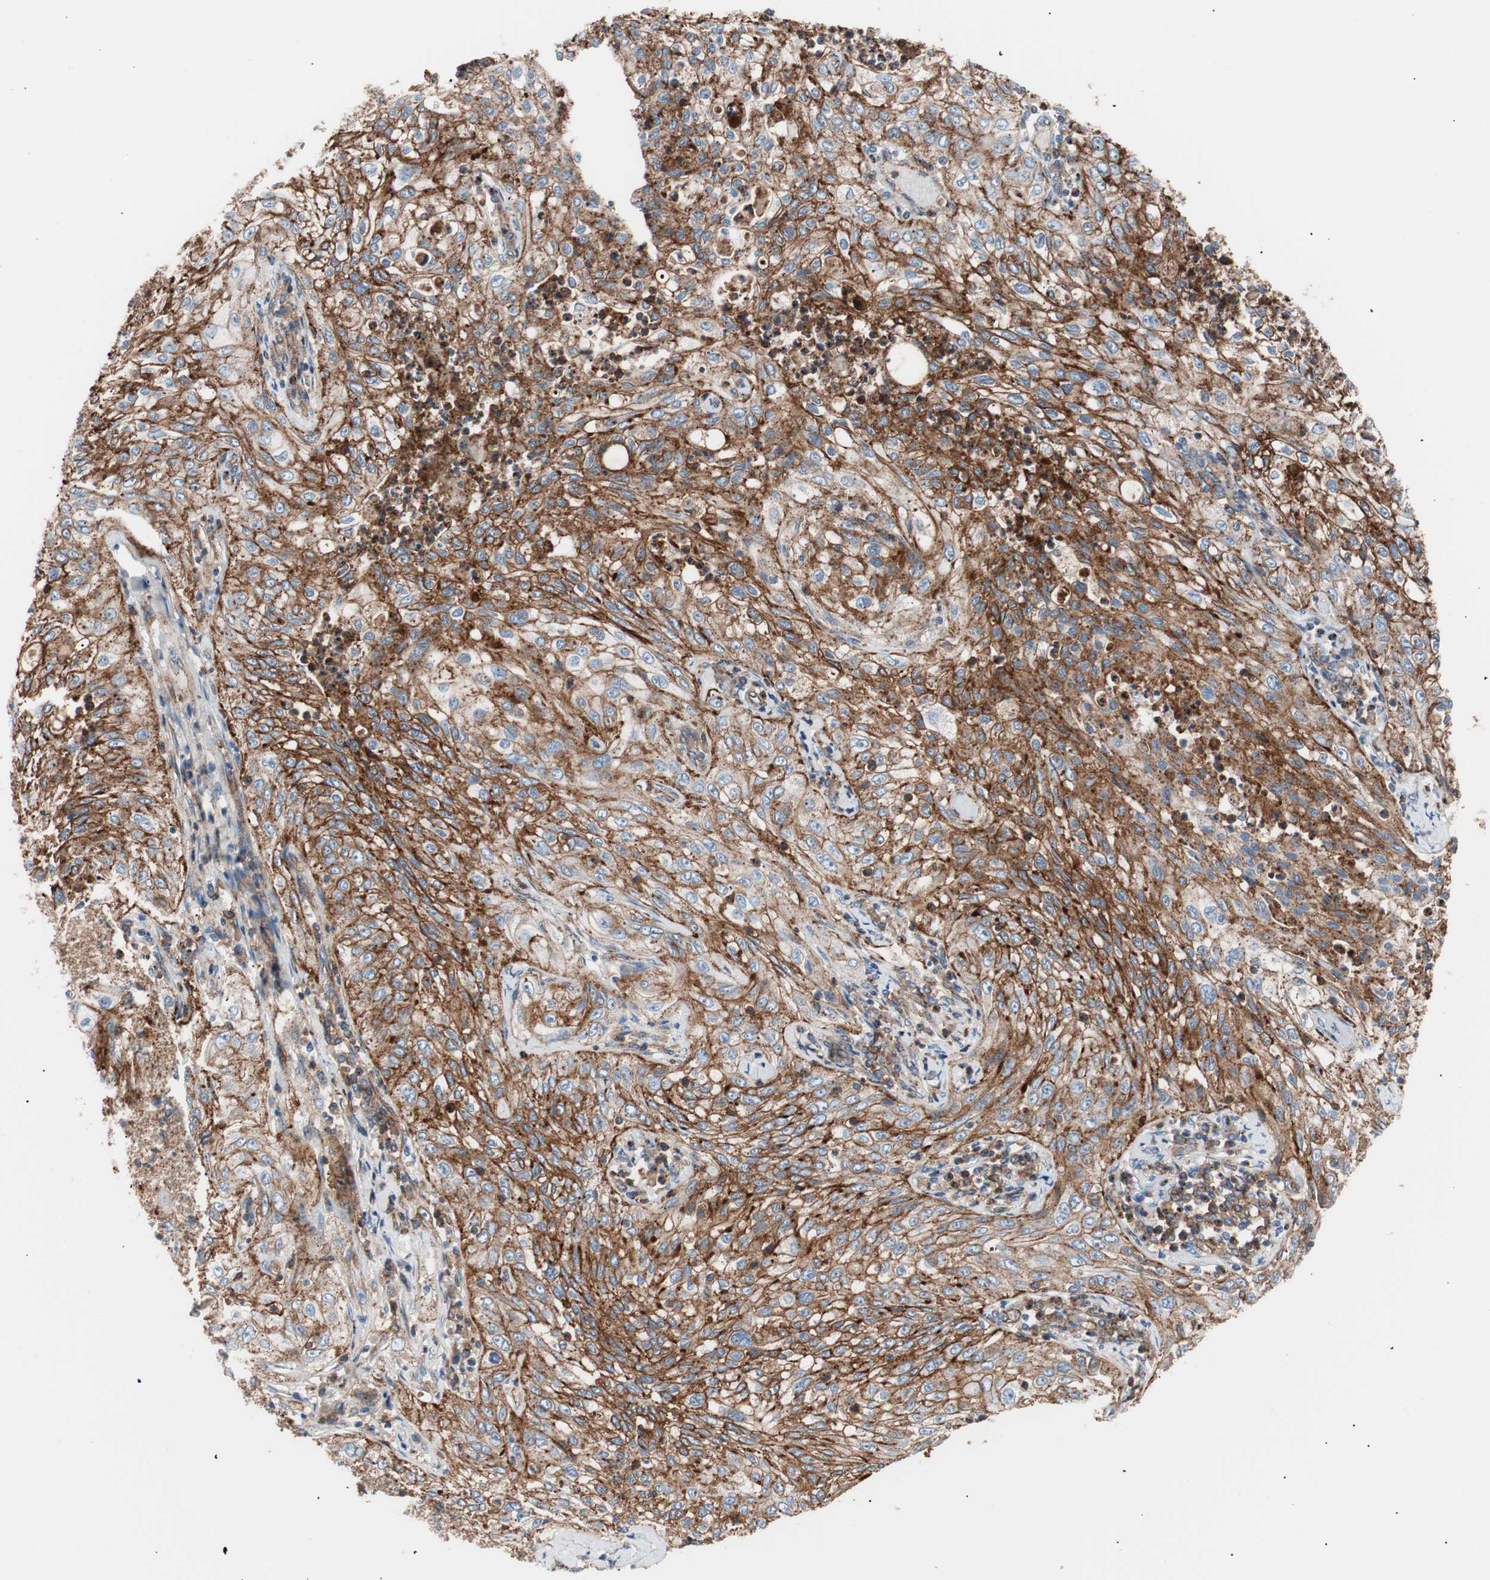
{"staining": {"intensity": "strong", "quantity": ">75%", "location": "cytoplasmic/membranous"}, "tissue": "lung cancer", "cell_type": "Tumor cells", "image_type": "cancer", "snomed": [{"axis": "morphology", "description": "Inflammation, NOS"}, {"axis": "morphology", "description": "Squamous cell carcinoma, NOS"}, {"axis": "topography", "description": "Lymph node"}, {"axis": "topography", "description": "Soft tissue"}, {"axis": "topography", "description": "Lung"}], "caption": "High-magnification brightfield microscopy of squamous cell carcinoma (lung) stained with DAB (brown) and counterstained with hematoxylin (blue). tumor cells exhibit strong cytoplasmic/membranous expression is appreciated in about>75% of cells.", "gene": "FLOT2", "patient": {"sex": "male", "age": 66}}